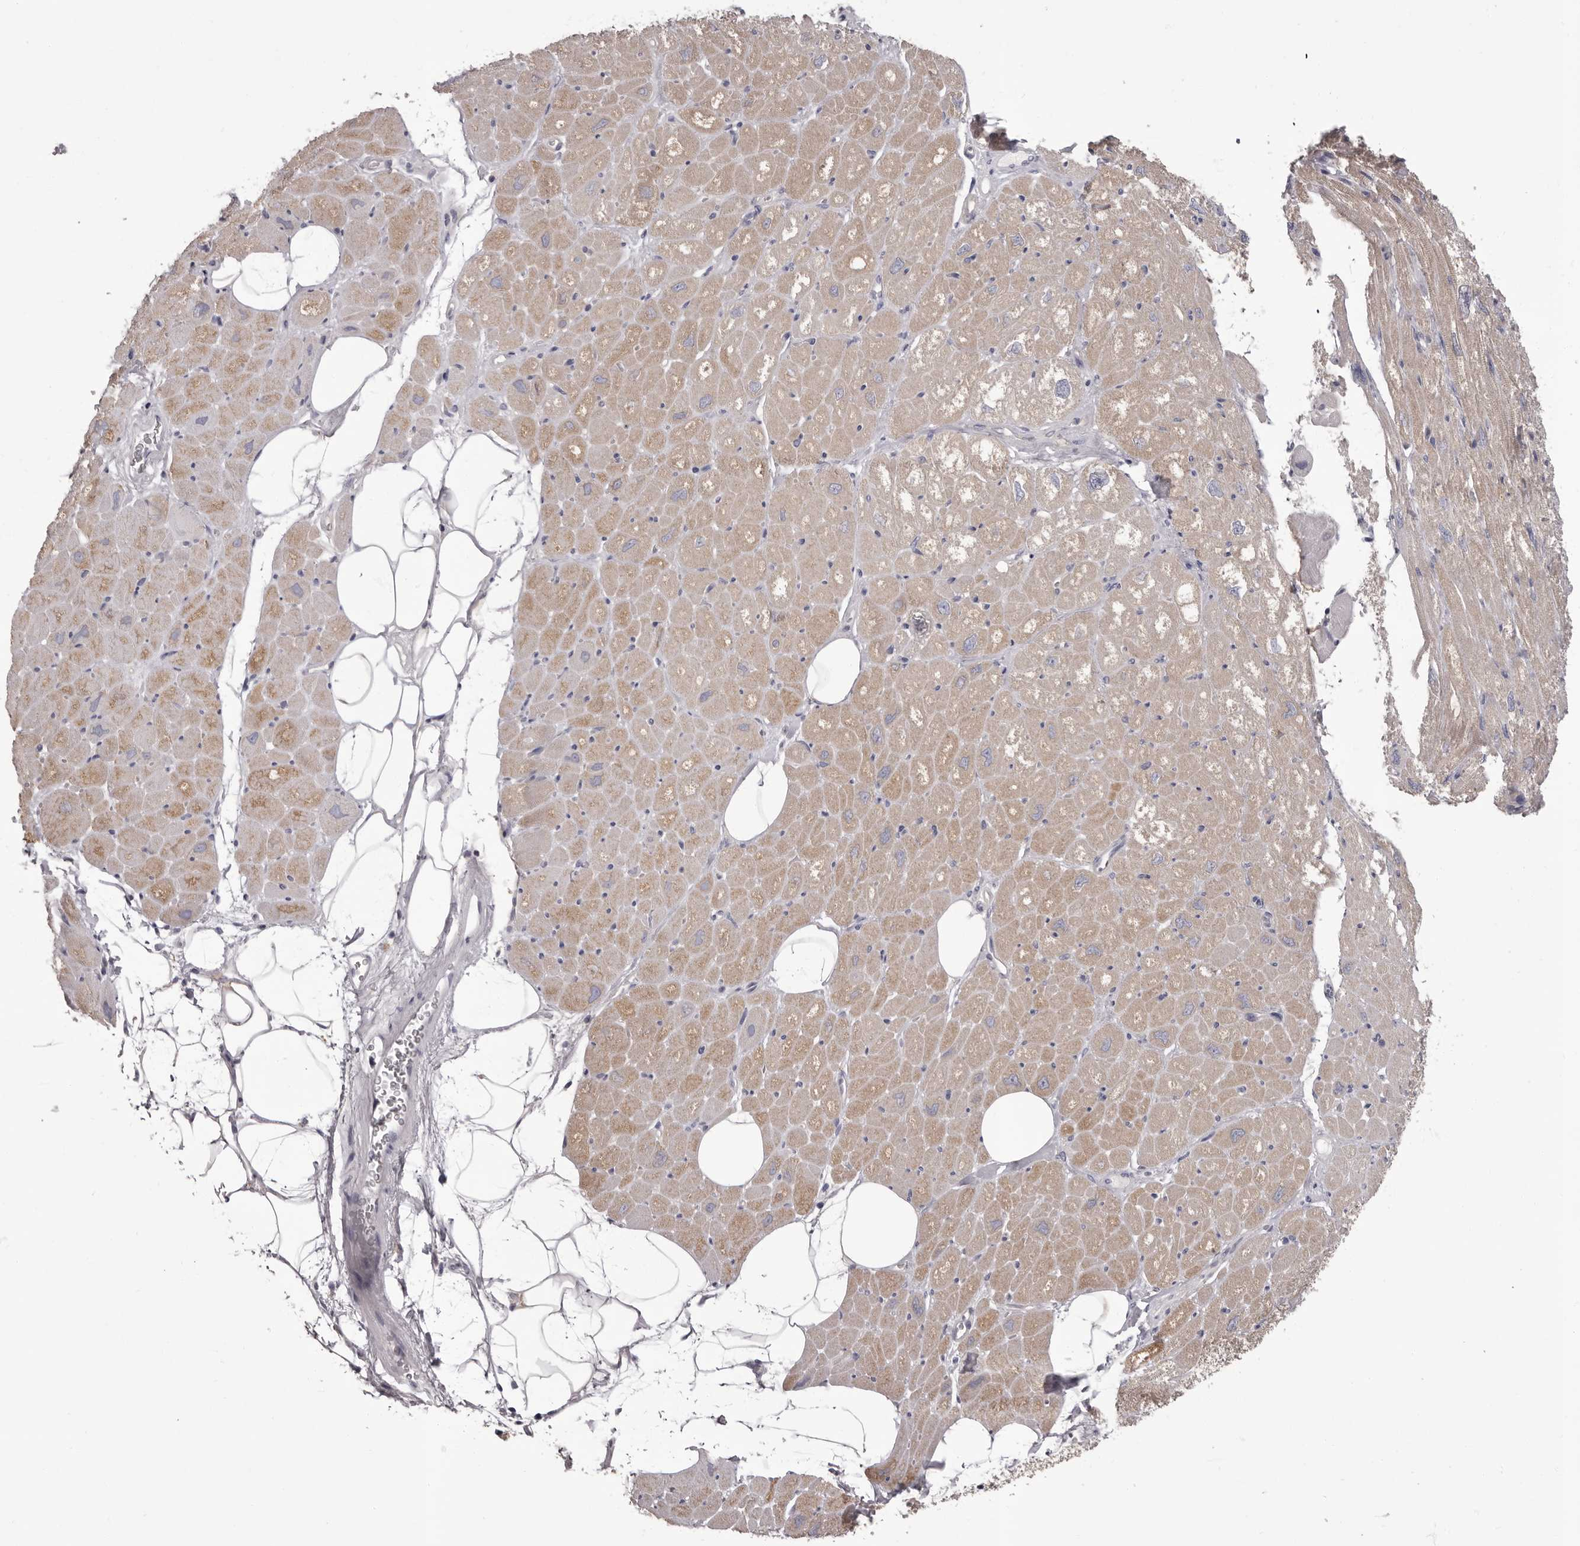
{"staining": {"intensity": "weak", "quantity": "25%-75%", "location": "cytoplasmic/membranous"}, "tissue": "heart muscle", "cell_type": "Cardiomyocytes", "image_type": "normal", "snomed": [{"axis": "morphology", "description": "Normal tissue, NOS"}, {"axis": "topography", "description": "Heart"}], "caption": "Heart muscle was stained to show a protein in brown. There is low levels of weak cytoplasmic/membranous positivity in approximately 25%-75% of cardiomyocytes. (DAB IHC with brightfield microscopy, high magnification).", "gene": "APEH", "patient": {"sex": "male", "age": 50}}